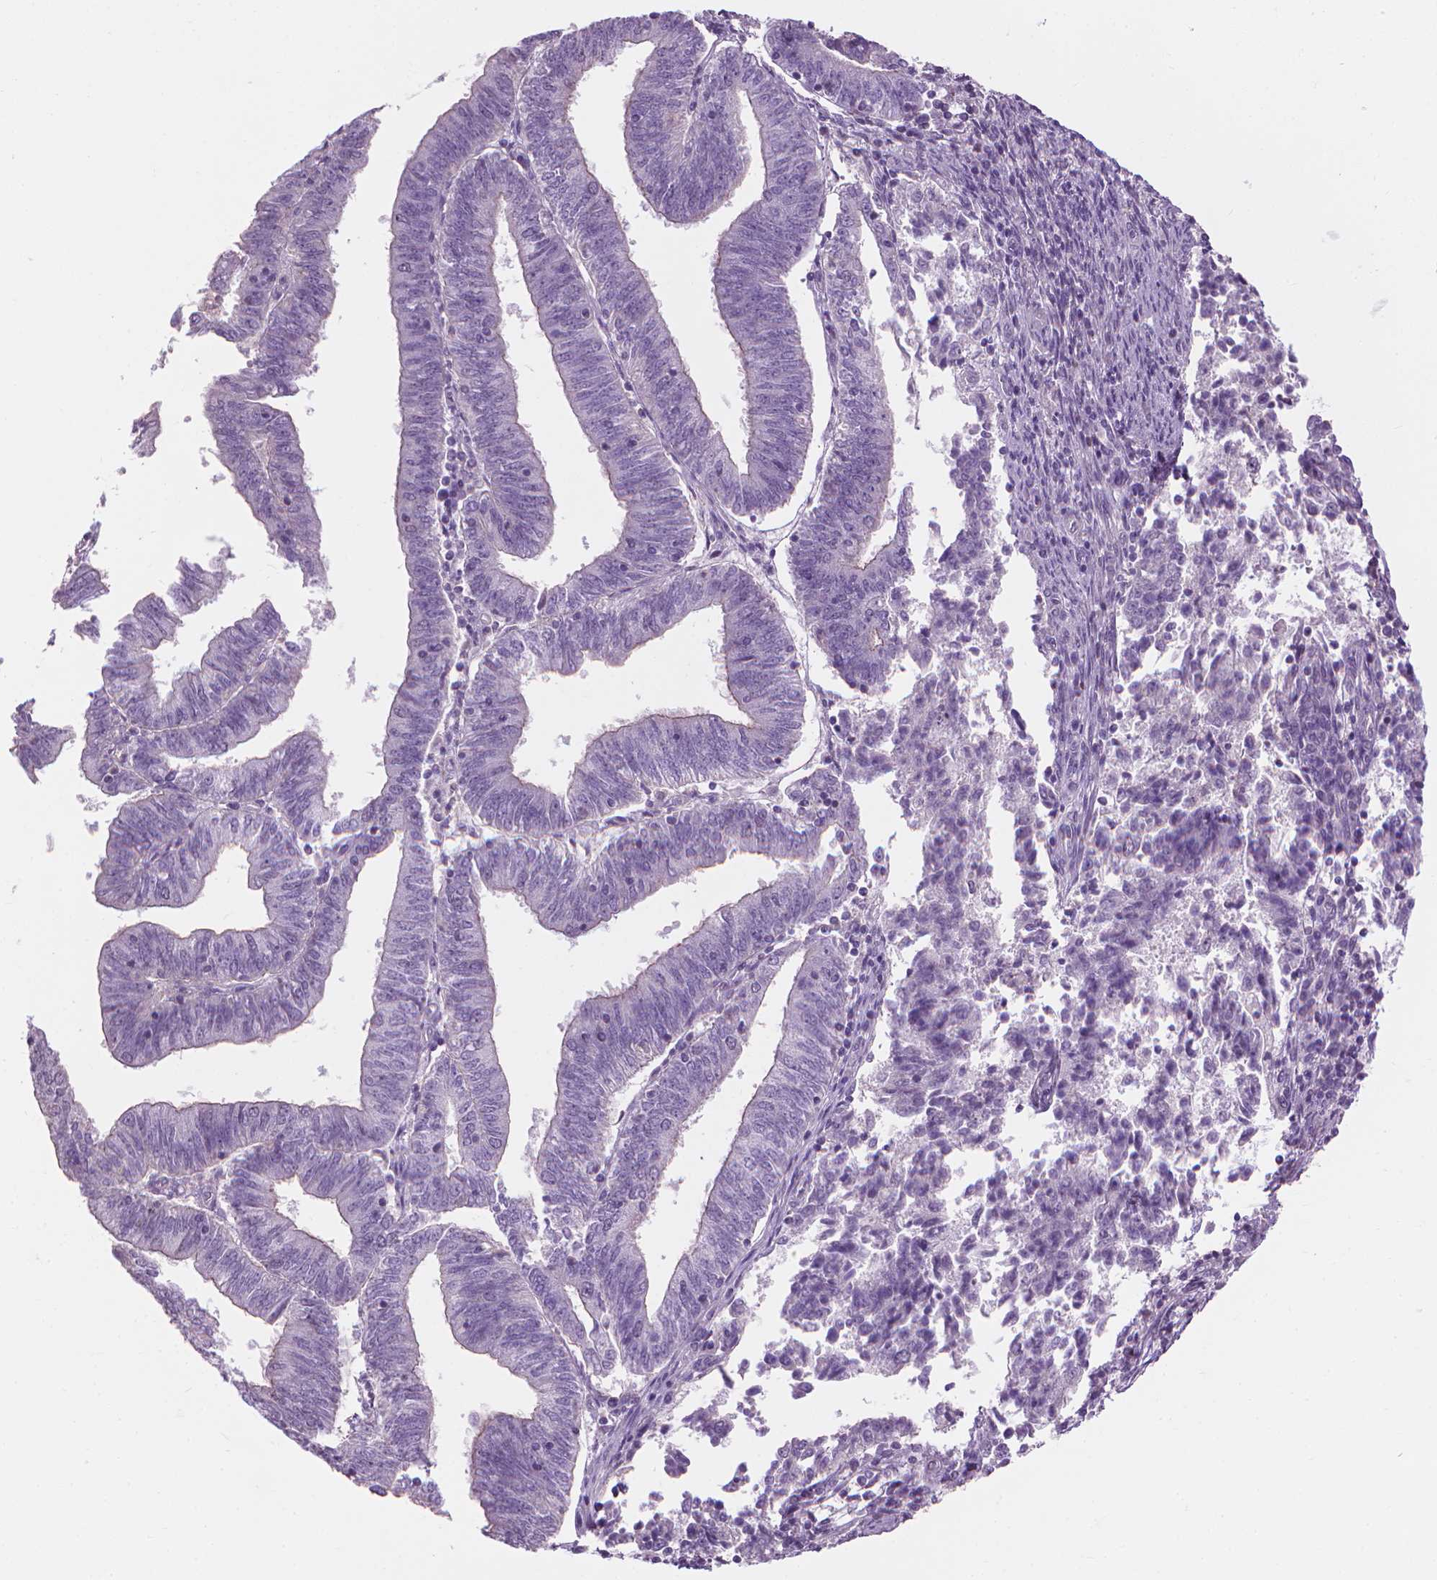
{"staining": {"intensity": "negative", "quantity": "none", "location": "none"}, "tissue": "endometrial cancer", "cell_type": "Tumor cells", "image_type": "cancer", "snomed": [{"axis": "morphology", "description": "Adenocarcinoma, NOS"}, {"axis": "topography", "description": "Endometrium"}], "caption": "This is an immunohistochemistry micrograph of endometrial cancer (adenocarcinoma). There is no staining in tumor cells.", "gene": "SAXO2", "patient": {"sex": "female", "age": 82}}